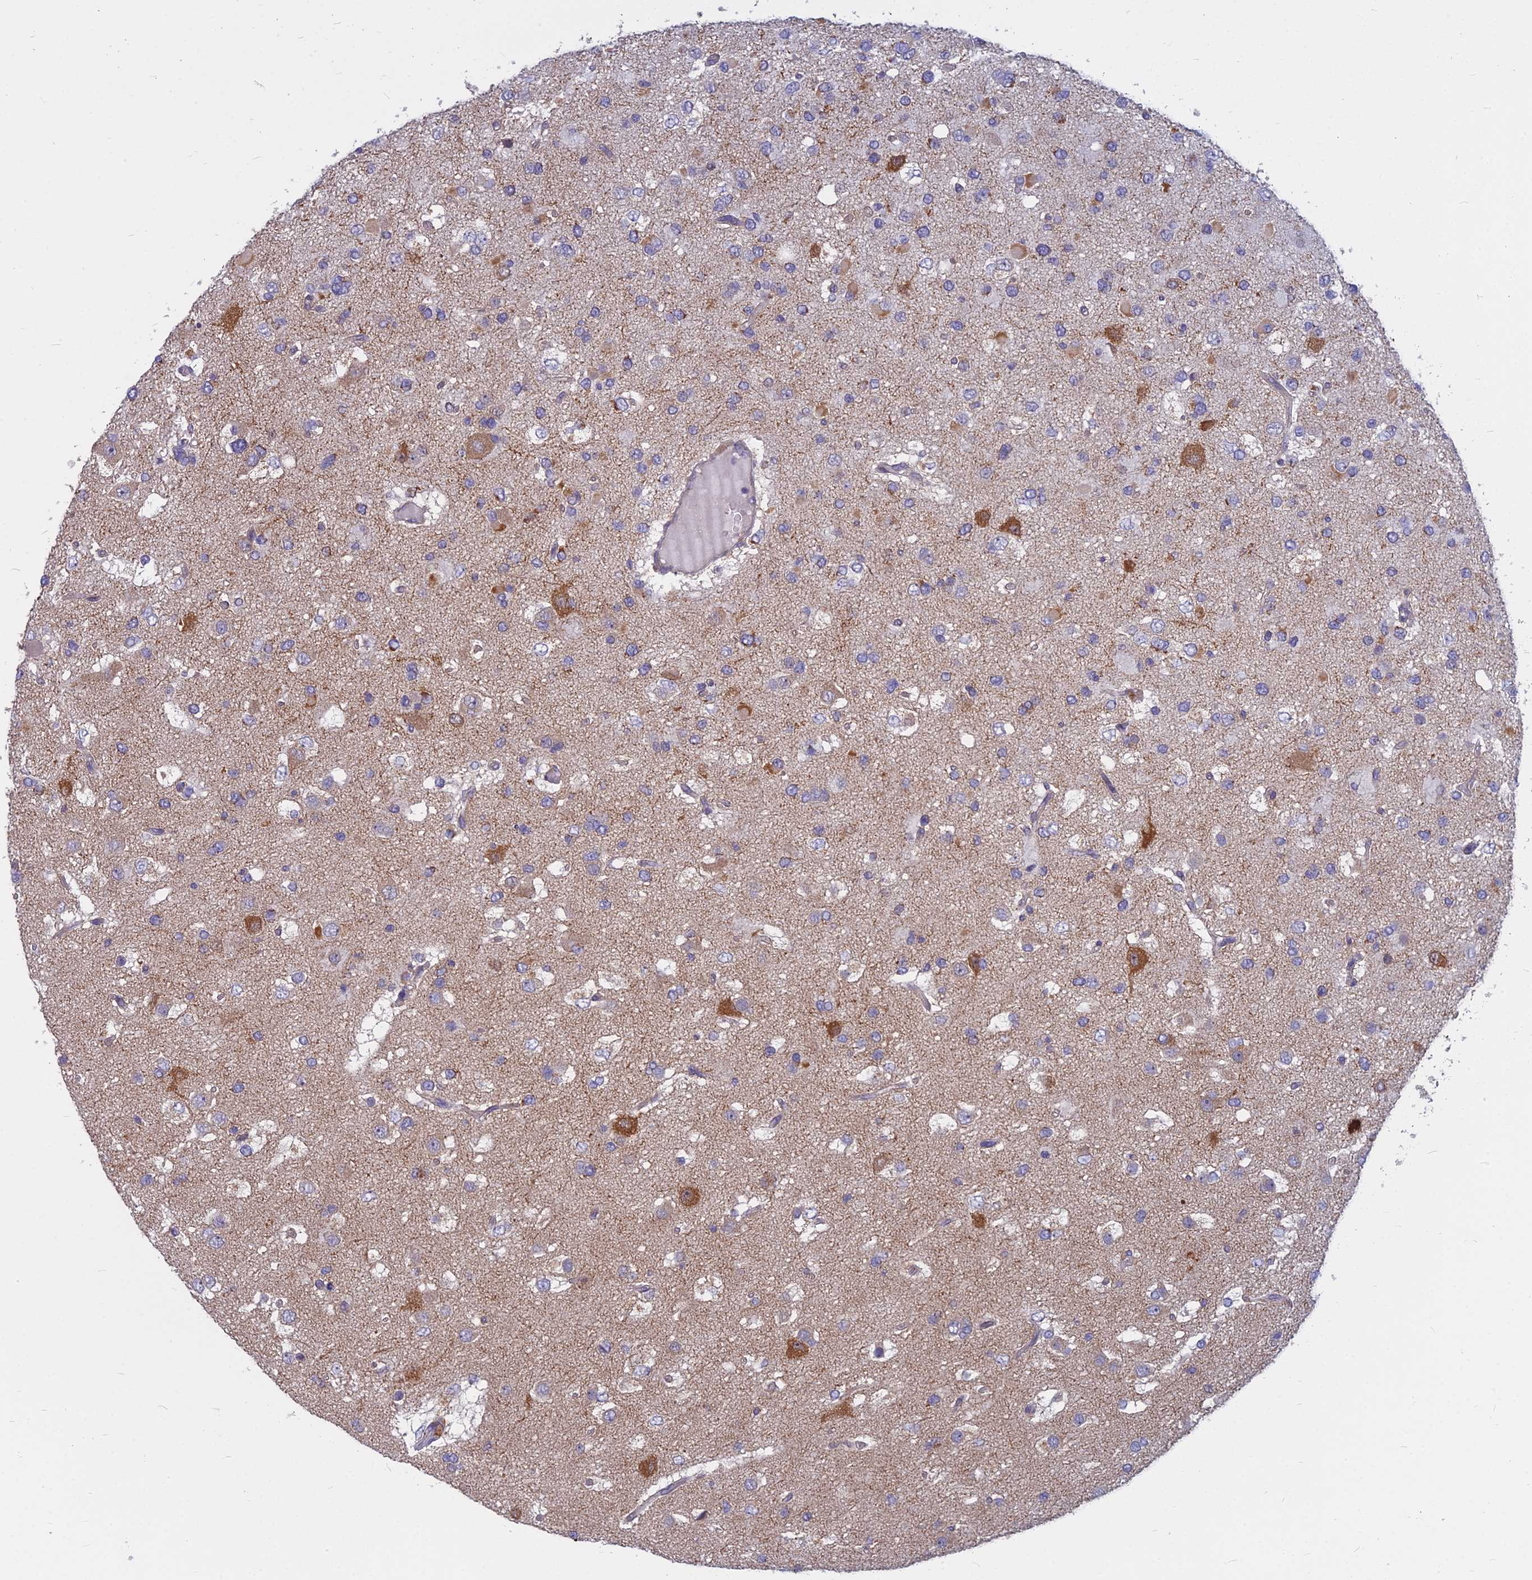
{"staining": {"intensity": "negative", "quantity": "none", "location": "none"}, "tissue": "glioma", "cell_type": "Tumor cells", "image_type": "cancer", "snomed": [{"axis": "morphology", "description": "Glioma, malignant, High grade"}, {"axis": "topography", "description": "Brain"}], "caption": "IHC image of neoplastic tissue: glioma stained with DAB reveals no significant protein positivity in tumor cells.", "gene": "COX20", "patient": {"sex": "male", "age": 53}}